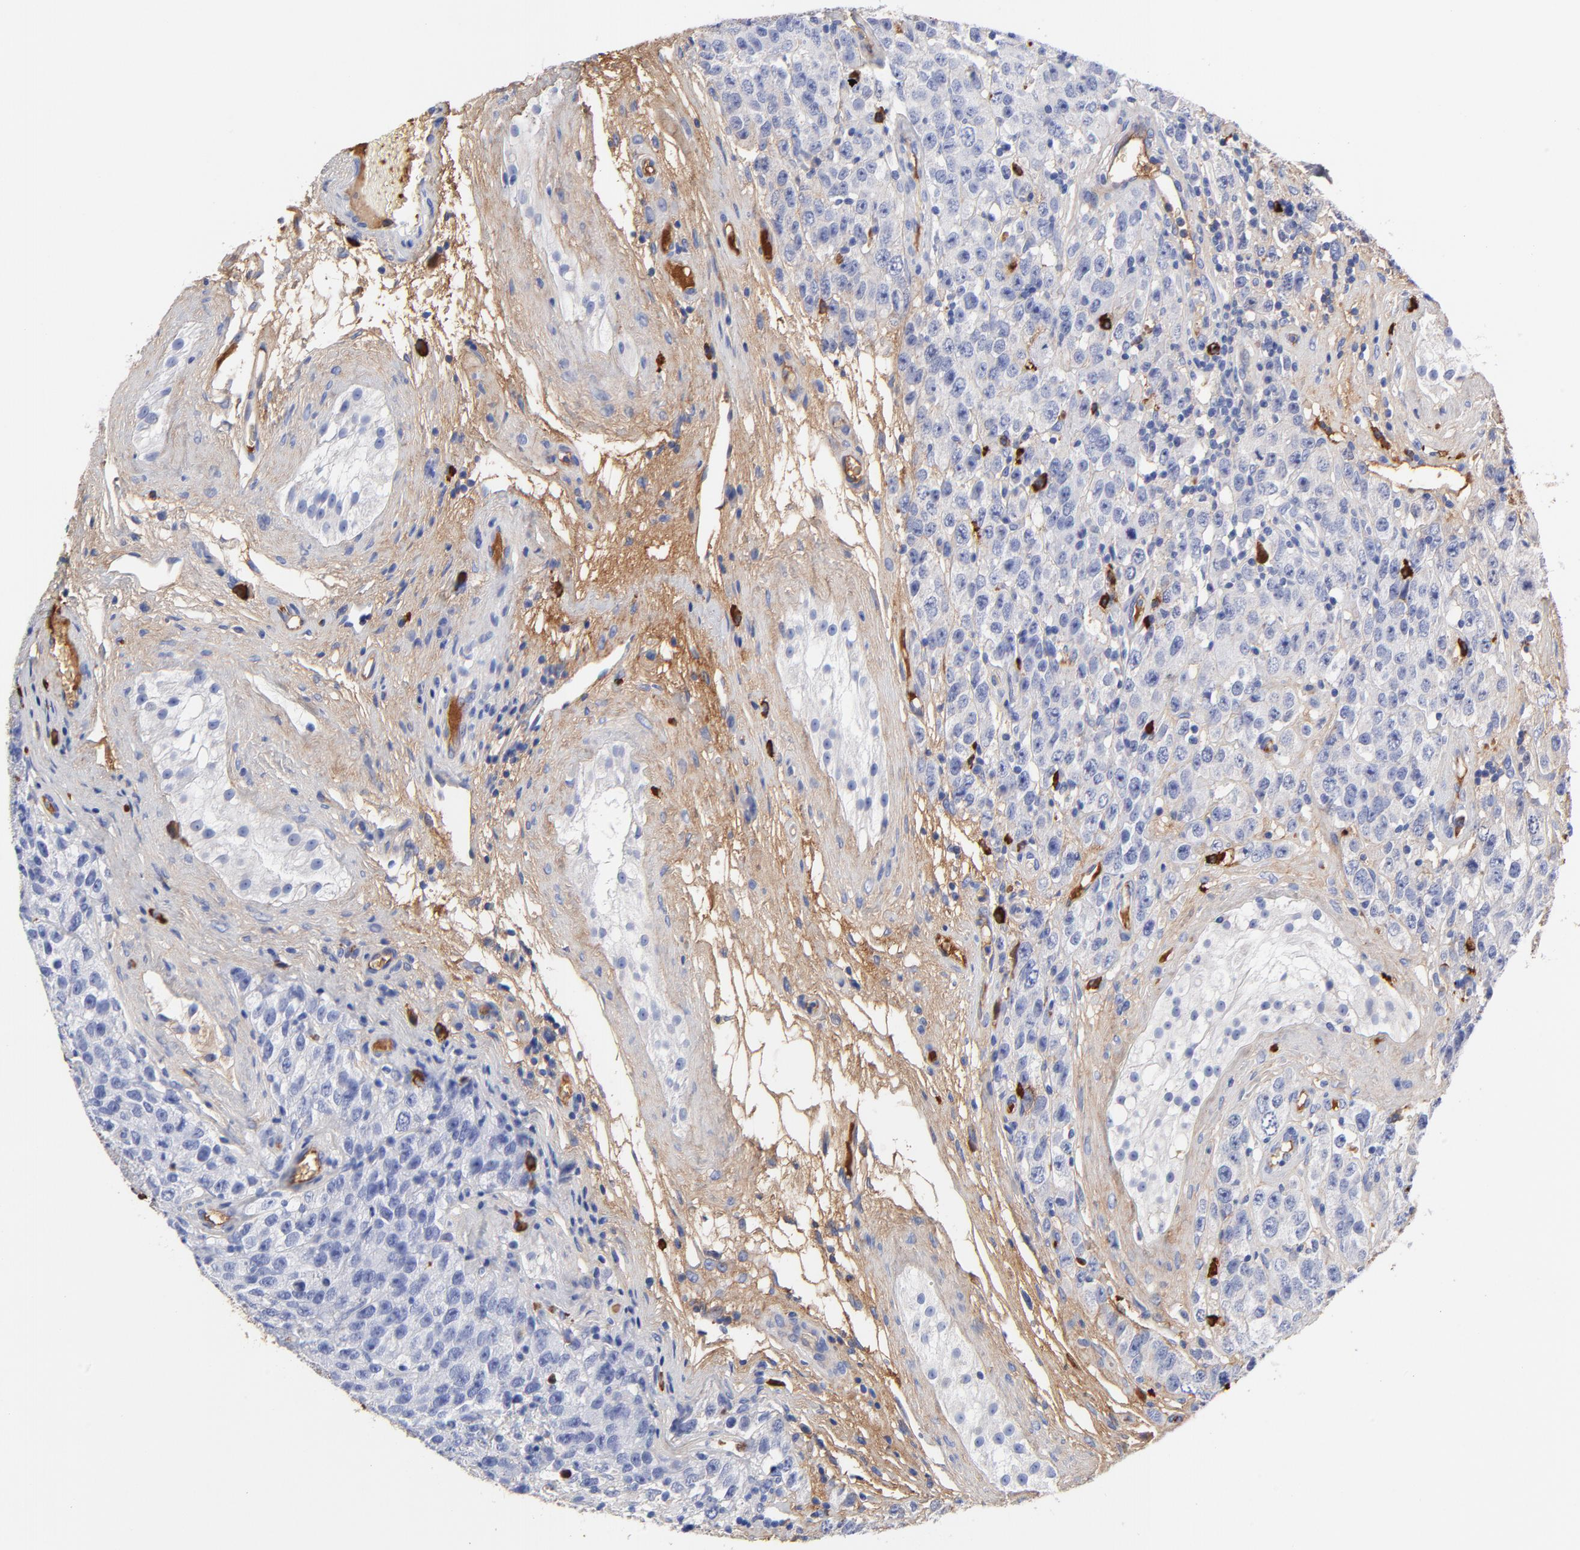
{"staining": {"intensity": "moderate", "quantity": "<25%", "location": "cytoplasmic/membranous"}, "tissue": "testis cancer", "cell_type": "Tumor cells", "image_type": "cancer", "snomed": [{"axis": "morphology", "description": "Seminoma, NOS"}, {"axis": "topography", "description": "Testis"}], "caption": "Testis seminoma stained for a protein (brown) displays moderate cytoplasmic/membranous positive expression in about <25% of tumor cells.", "gene": "IGLV3-10", "patient": {"sex": "male", "age": 52}}